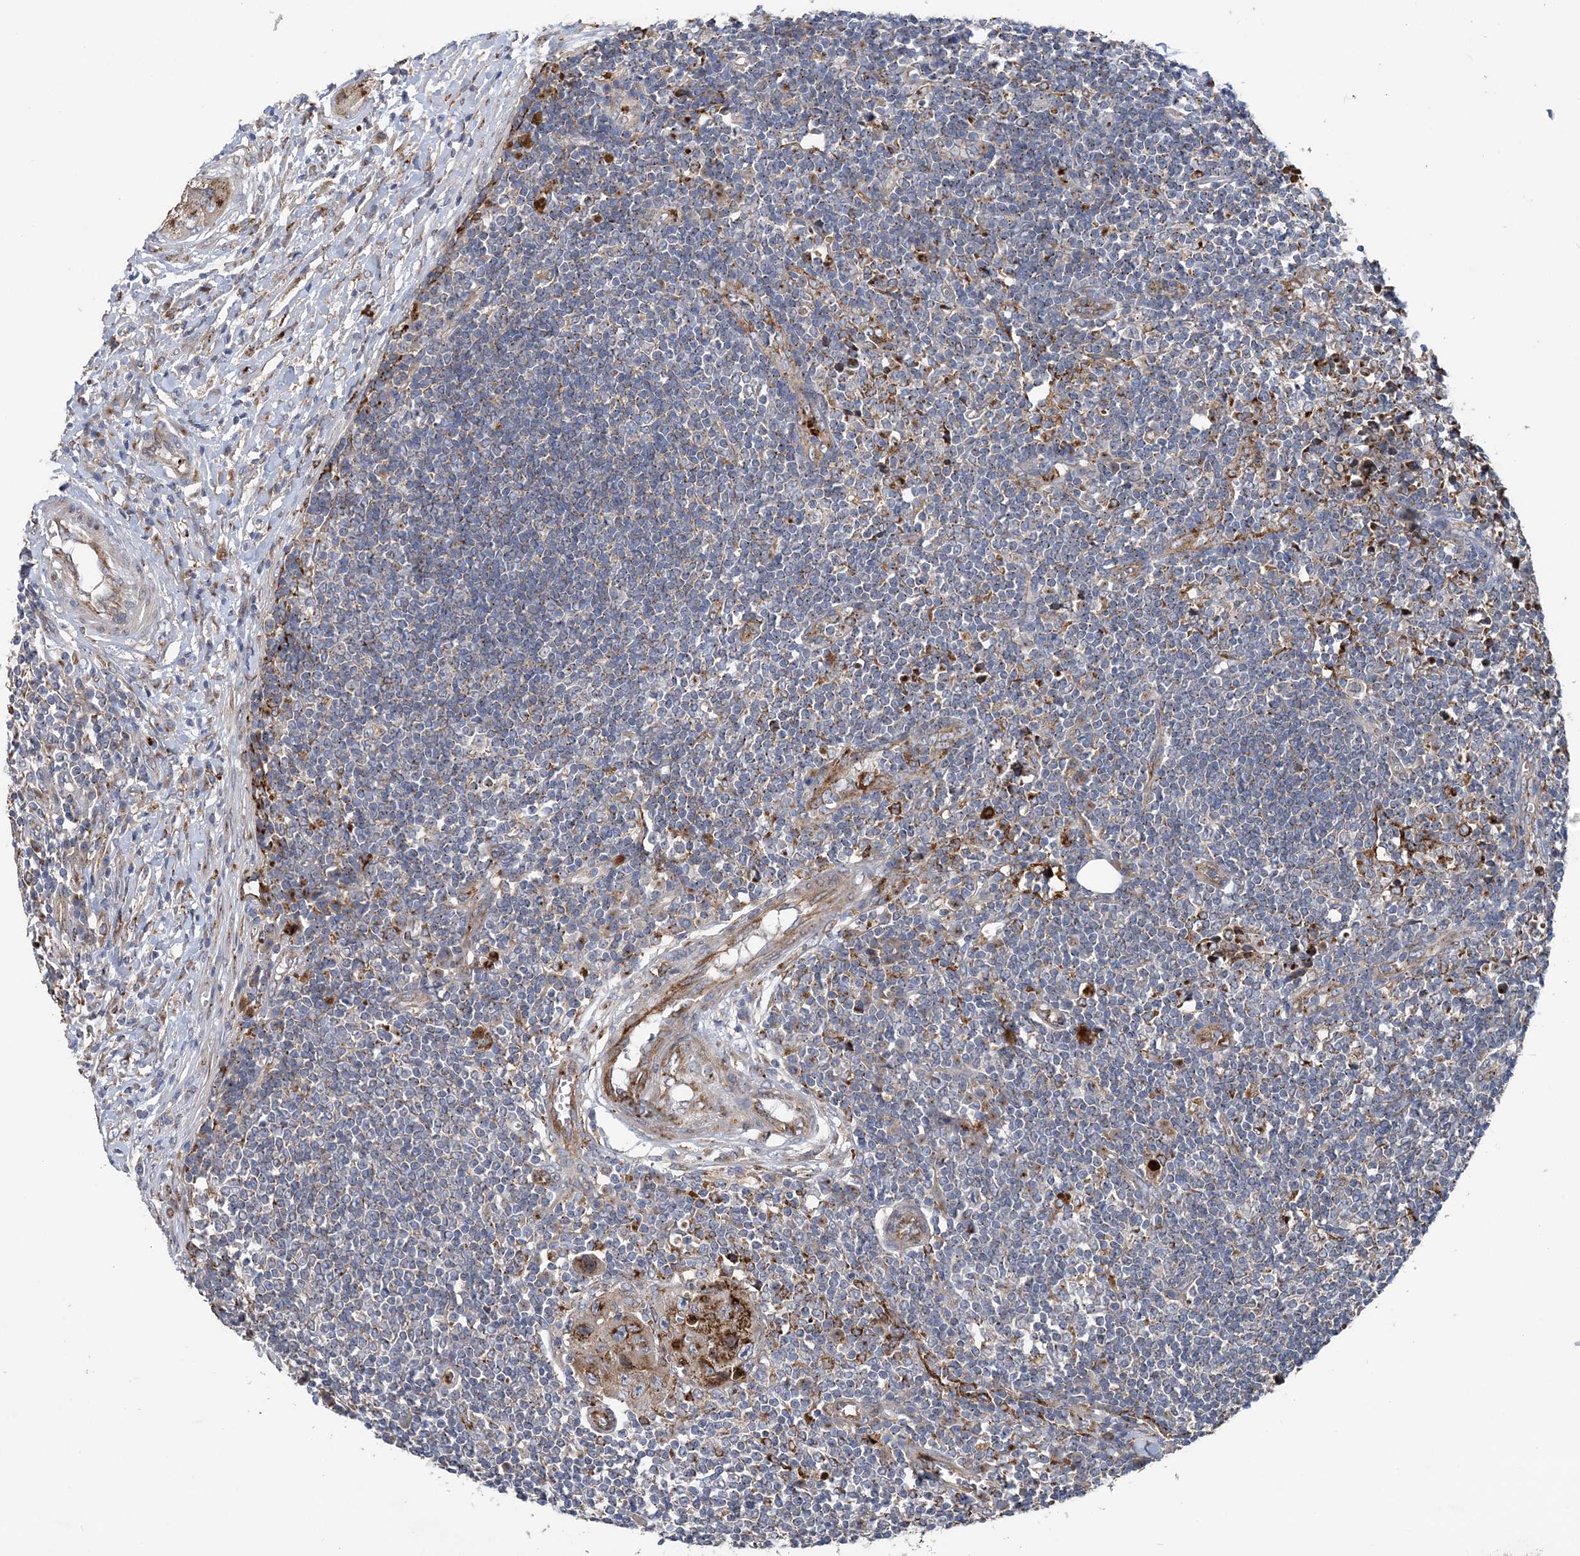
{"staining": {"intensity": "moderate", "quantity": "<25%", "location": "cytoplasmic/membranous"}, "tissue": "lymph node", "cell_type": "Non-germinal center cells", "image_type": "normal", "snomed": [{"axis": "morphology", "description": "Normal tissue, NOS"}, {"axis": "morphology", "description": "Squamous cell carcinoma, metastatic, NOS"}, {"axis": "topography", "description": "Lymph node"}], "caption": "This photomicrograph exhibits benign lymph node stained with immunohistochemistry to label a protein in brown. The cytoplasmic/membranous of non-germinal center cells show moderate positivity for the protein. Nuclei are counter-stained blue.", "gene": "PTTG1IP", "patient": {"sex": "male", "age": 73}}